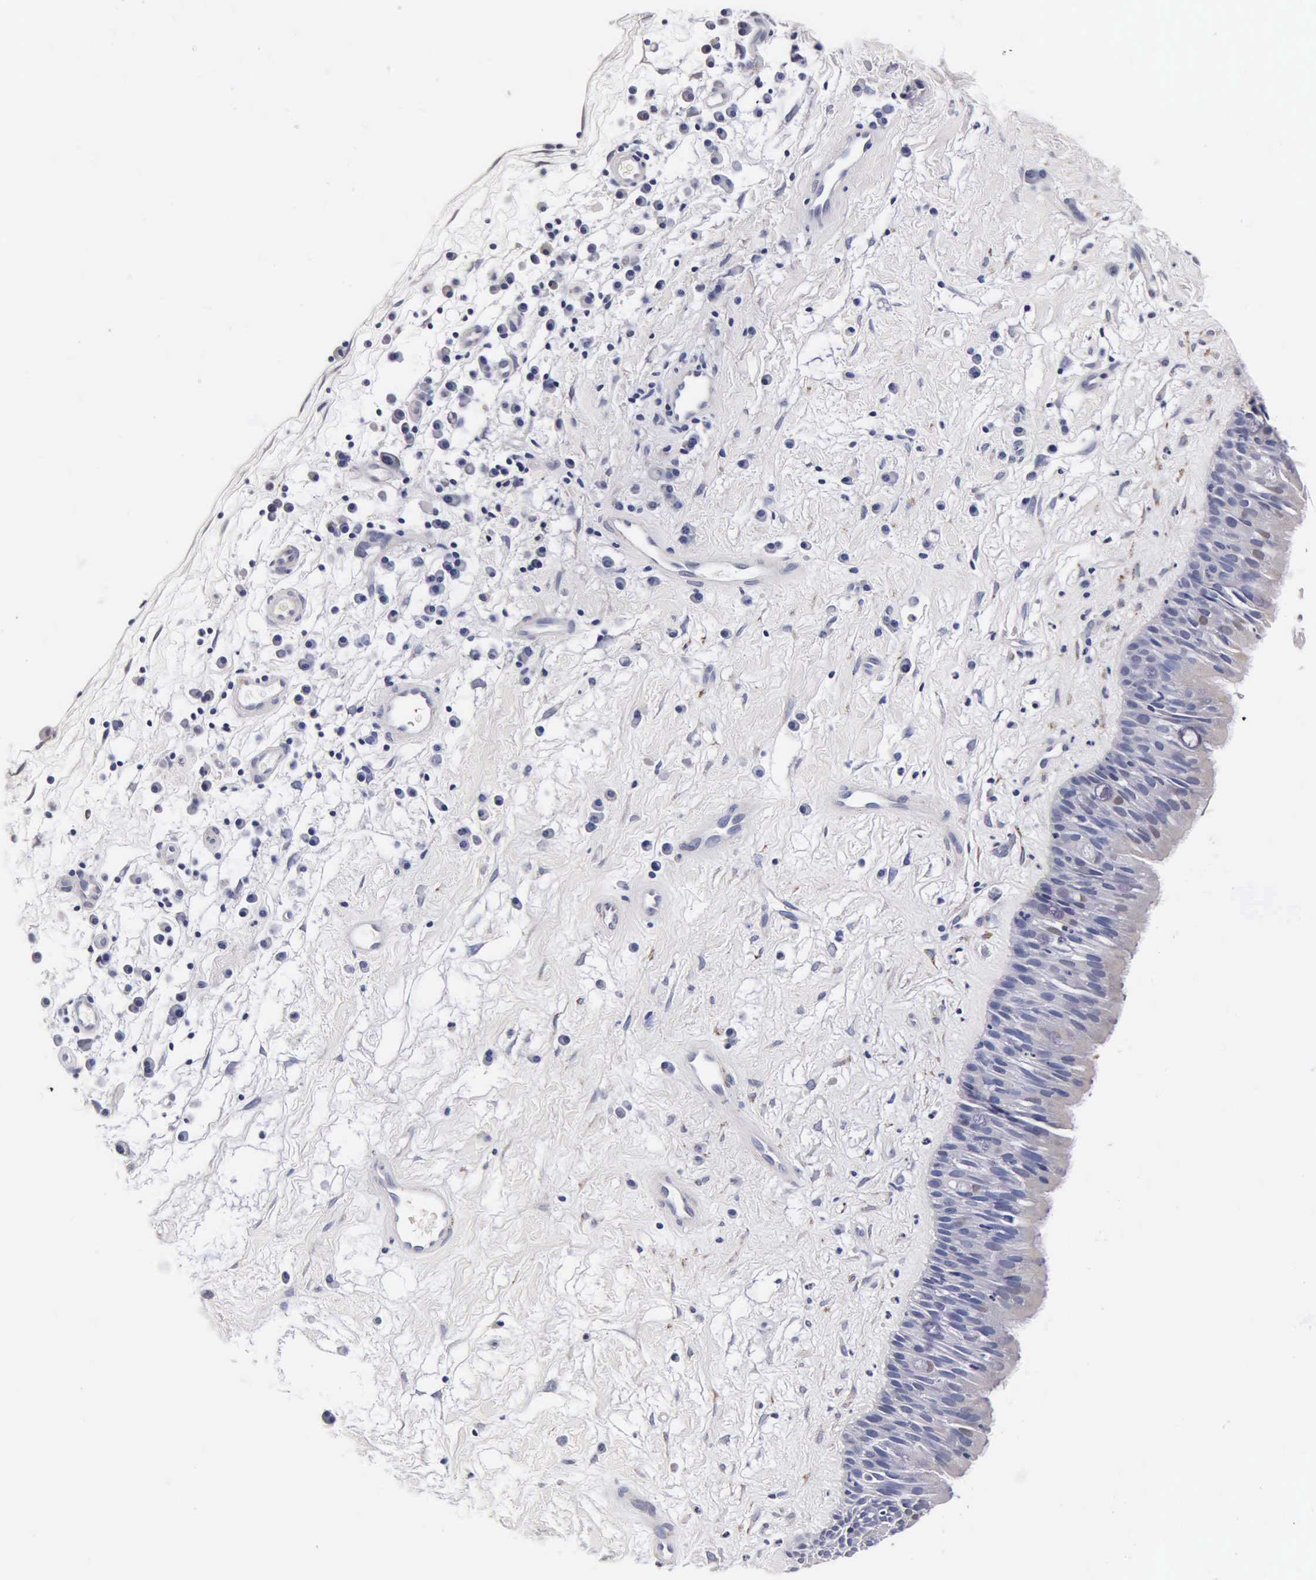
{"staining": {"intensity": "negative", "quantity": "none", "location": "none"}, "tissue": "nasopharynx", "cell_type": "Respiratory epithelial cells", "image_type": "normal", "snomed": [{"axis": "morphology", "description": "Normal tissue, NOS"}, {"axis": "topography", "description": "Nasopharynx"}], "caption": "Micrograph shows no protein positivity in respiratory epithelial cells of benign nasopharynx.", "gene": "ENO2", "patient": {"sex": "male", "age": 13}}